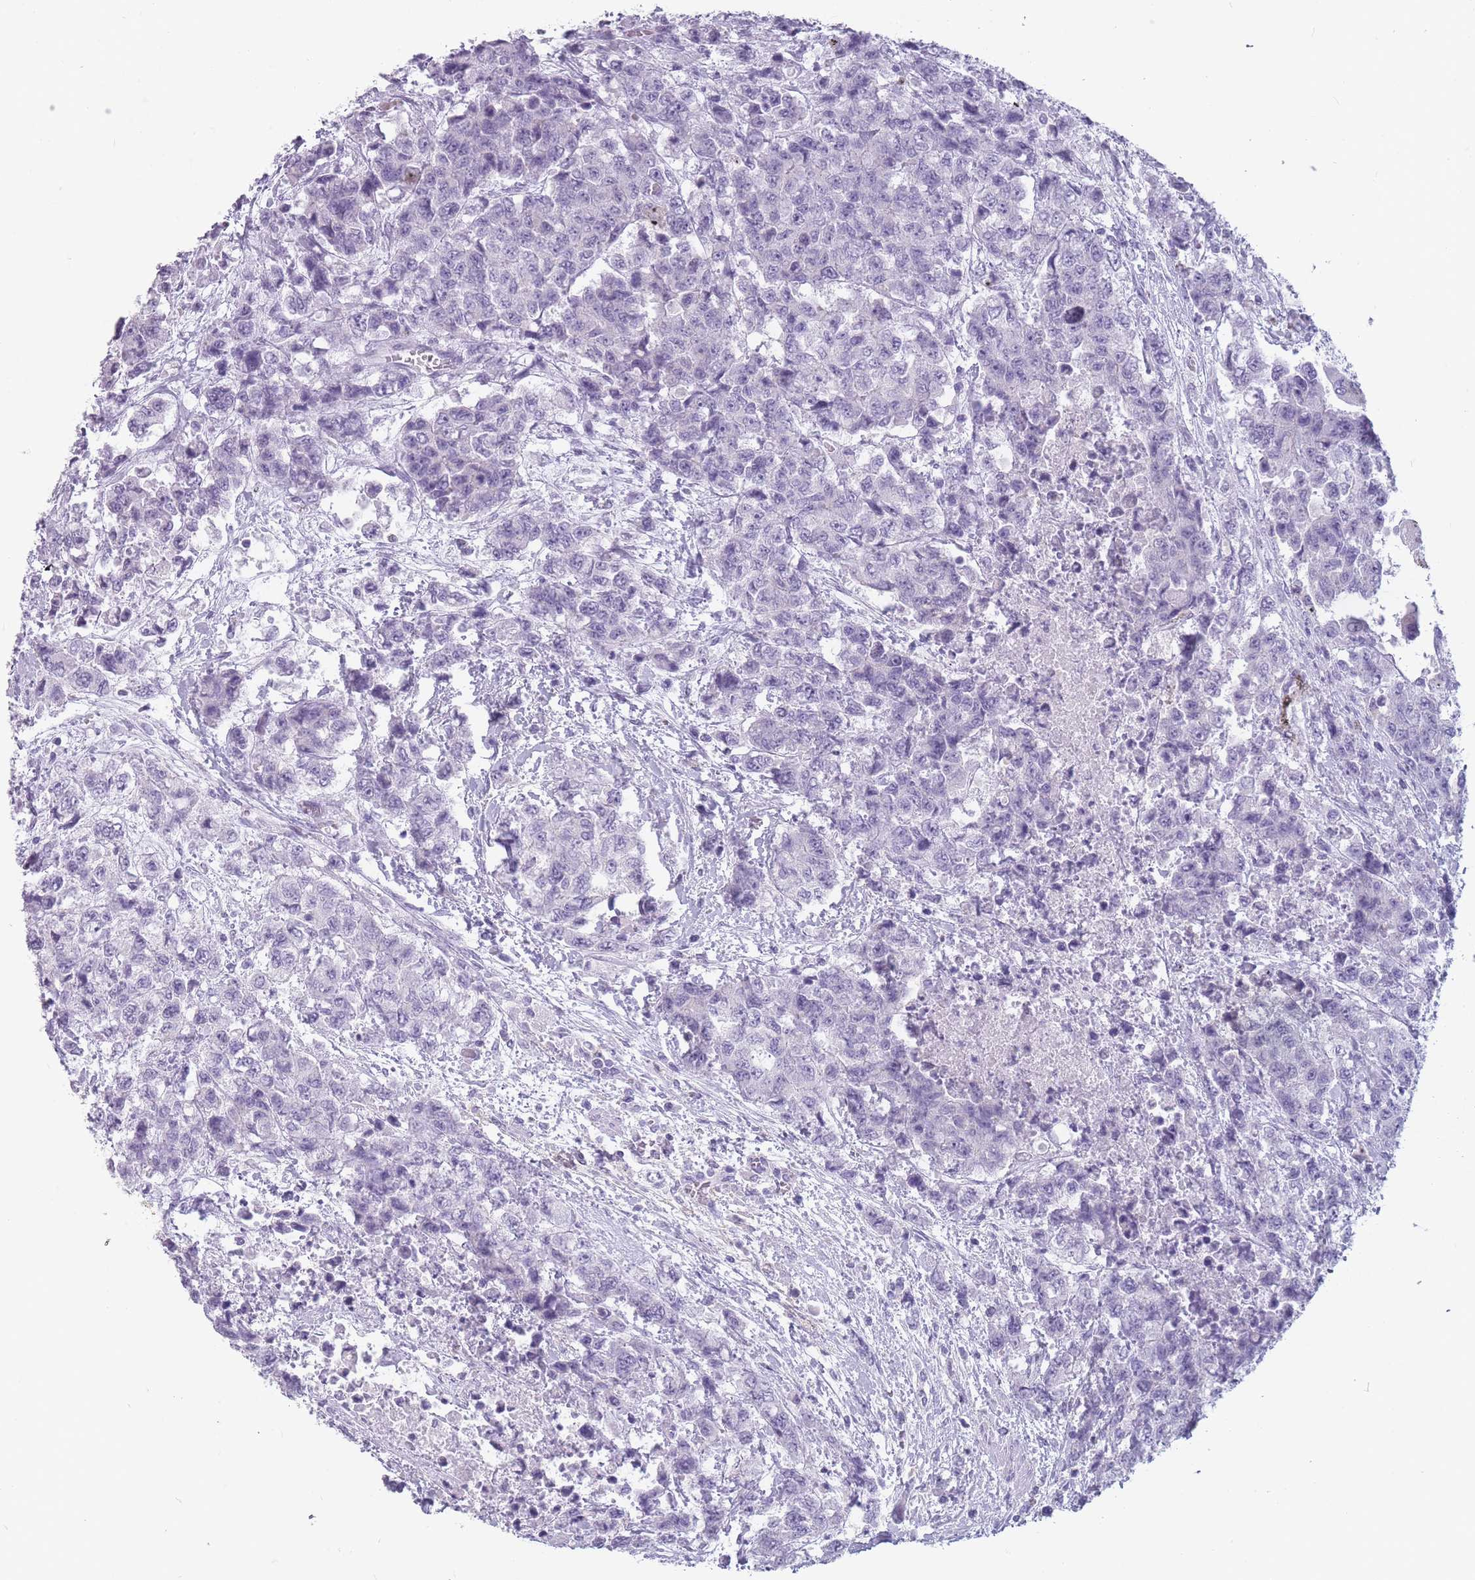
{"staining": {"intensity": "negative", "quantity": "none", "location": "none"}, "tissue": "urothelial cancer", "cell_type": "Tumor cells", "image_type": "cancer", "snomed": [{"axis": "morphology", "description": "Urothelial carcinoma, High grade"}, {"axis": "topography", "description": "Urinary bladder"}], "caption": "Urothelial carcinoma (high-grade) was stained to show a protein in brown. There is no significant positivity in tumor cells.", "gene": "CCNO", "patient": {"sex": "female", "age": 78}}